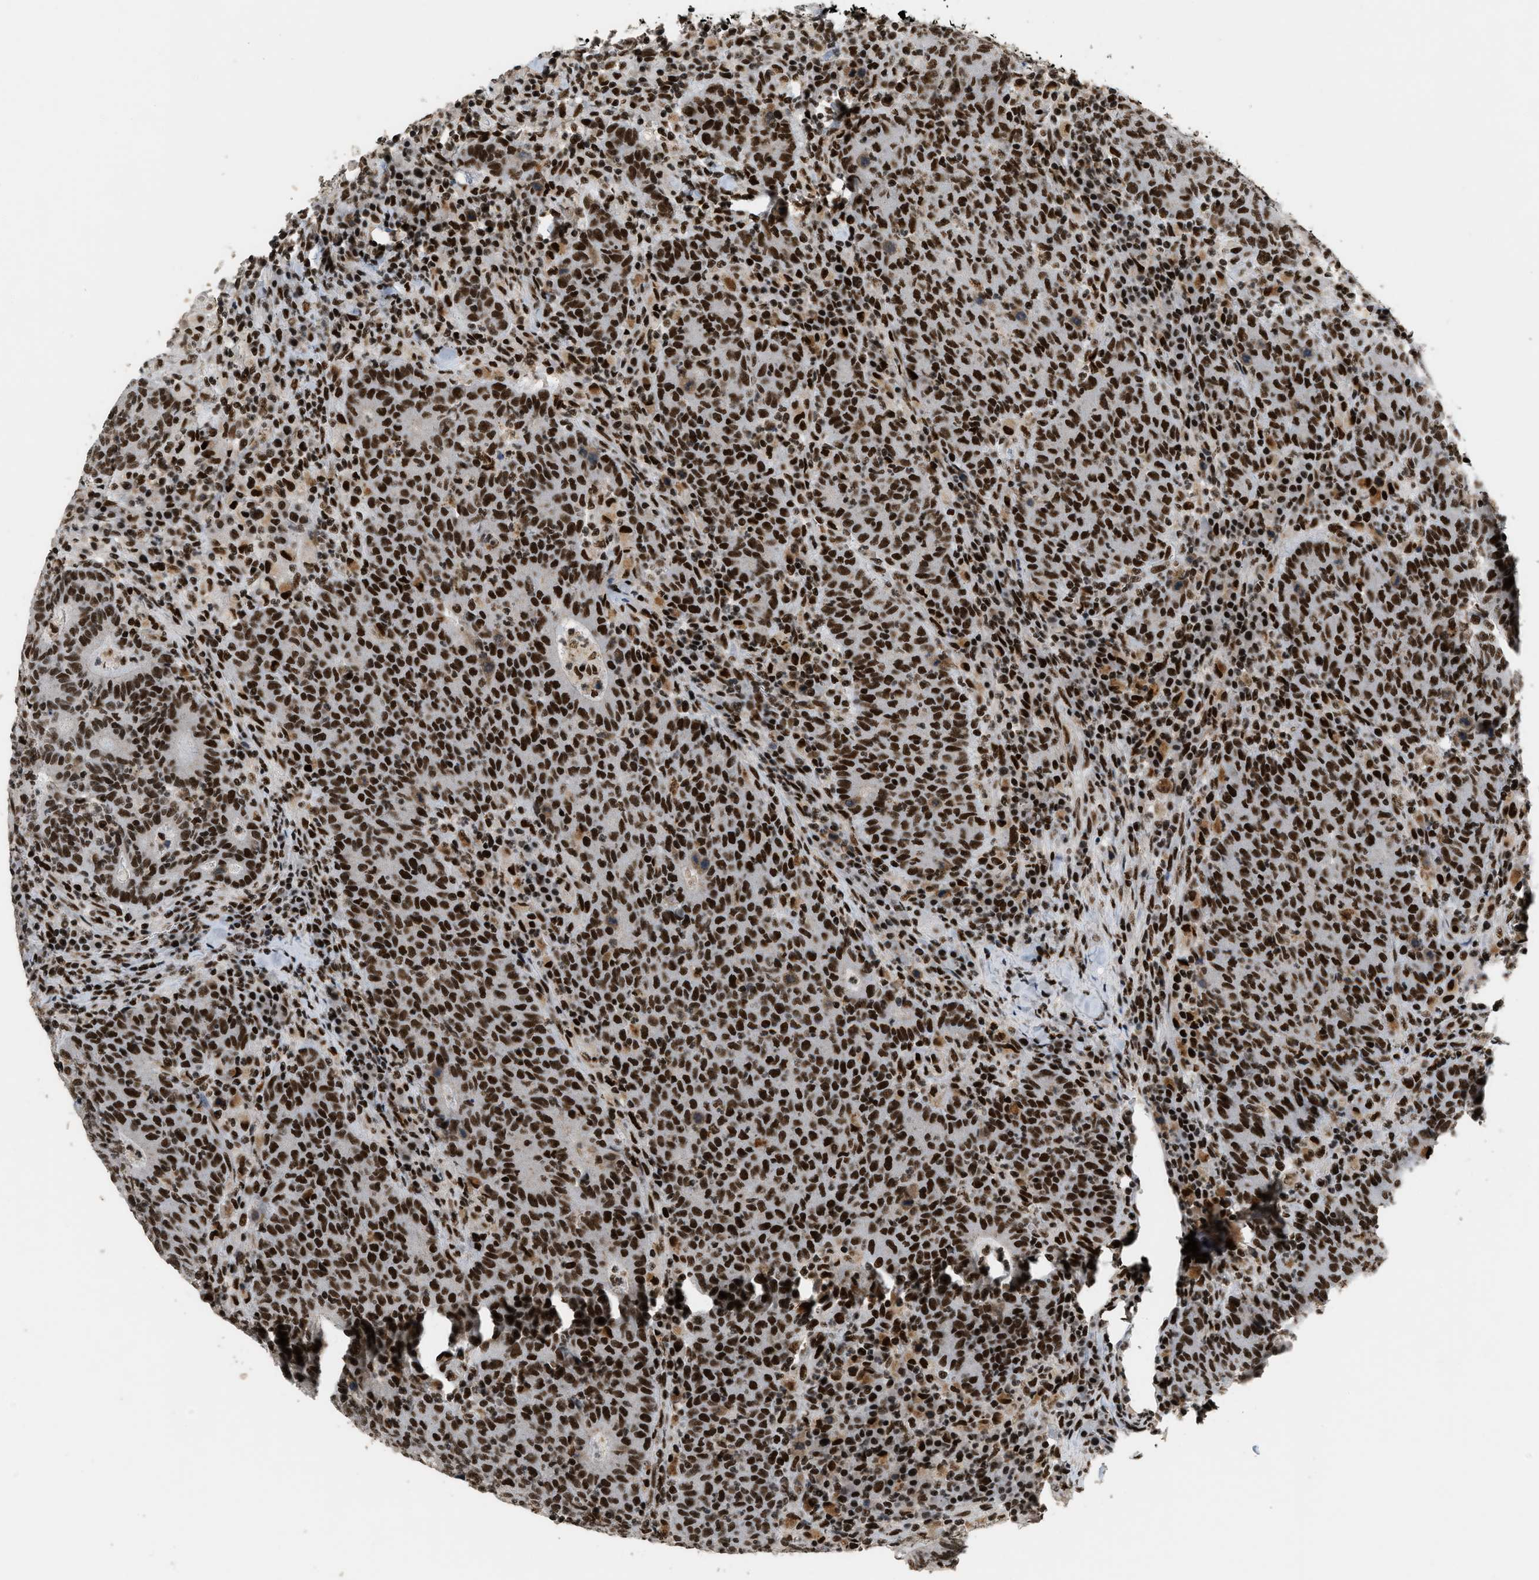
{"staining": {"intensity": "strong", "quantity": ">75%", "location": "nuclear"}, "tissue": "colorectal cancer", "cell_type": "Tumor cells", "image_type": "cancer", "snomed": [{"axis": "morphology", "description": "Adenocarcinoma, NOS"}, {"axis": "topography", "description": "Colon"}], "caption": "The immunohistochemical stain highlights strong nuclear positivity in tumor cells of adenocarcinoma (colorectal) tissue.", "gene": "SMARCB1", "patient": {"sex": "female", "age": 75}}